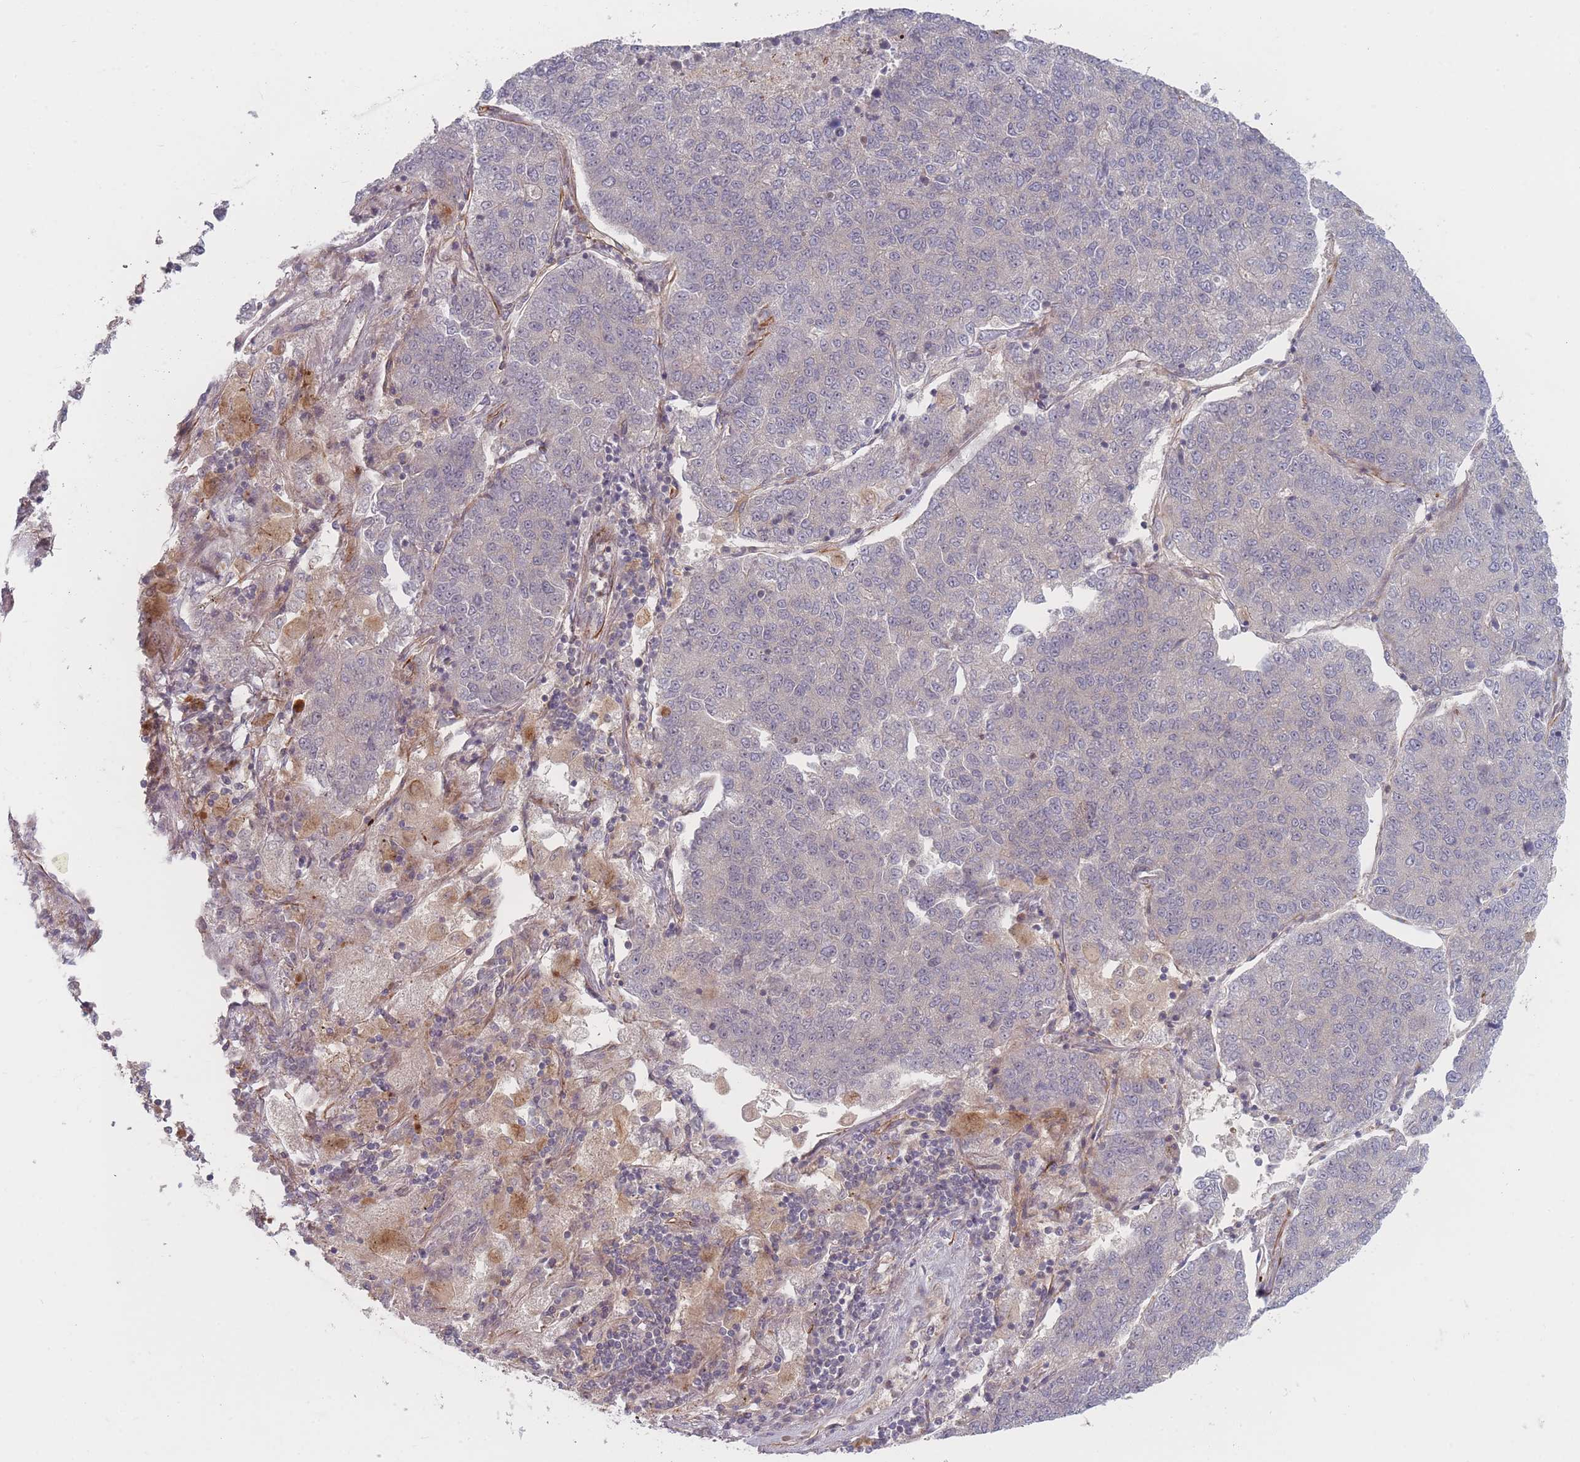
{"staining": {"intensity": "negative", "quantity": "none", "location": "none"}, "tissue": "lung cancer", "cell_type": "Tumor cells", "image_type": "cancer", "snomed": [{"axis": "morphology", "description": "Adenocarcinoma, NOS"}, {"axis": "topography", "description": "Lung"}], "caption": "IHC micrograph of human adenocarcinoma (lung) stained for a protein (brown), which displays no positivity in tumor cells.", "gene": "EEF1AKMT2", "patient": {"sex": "male", "age": 49}}